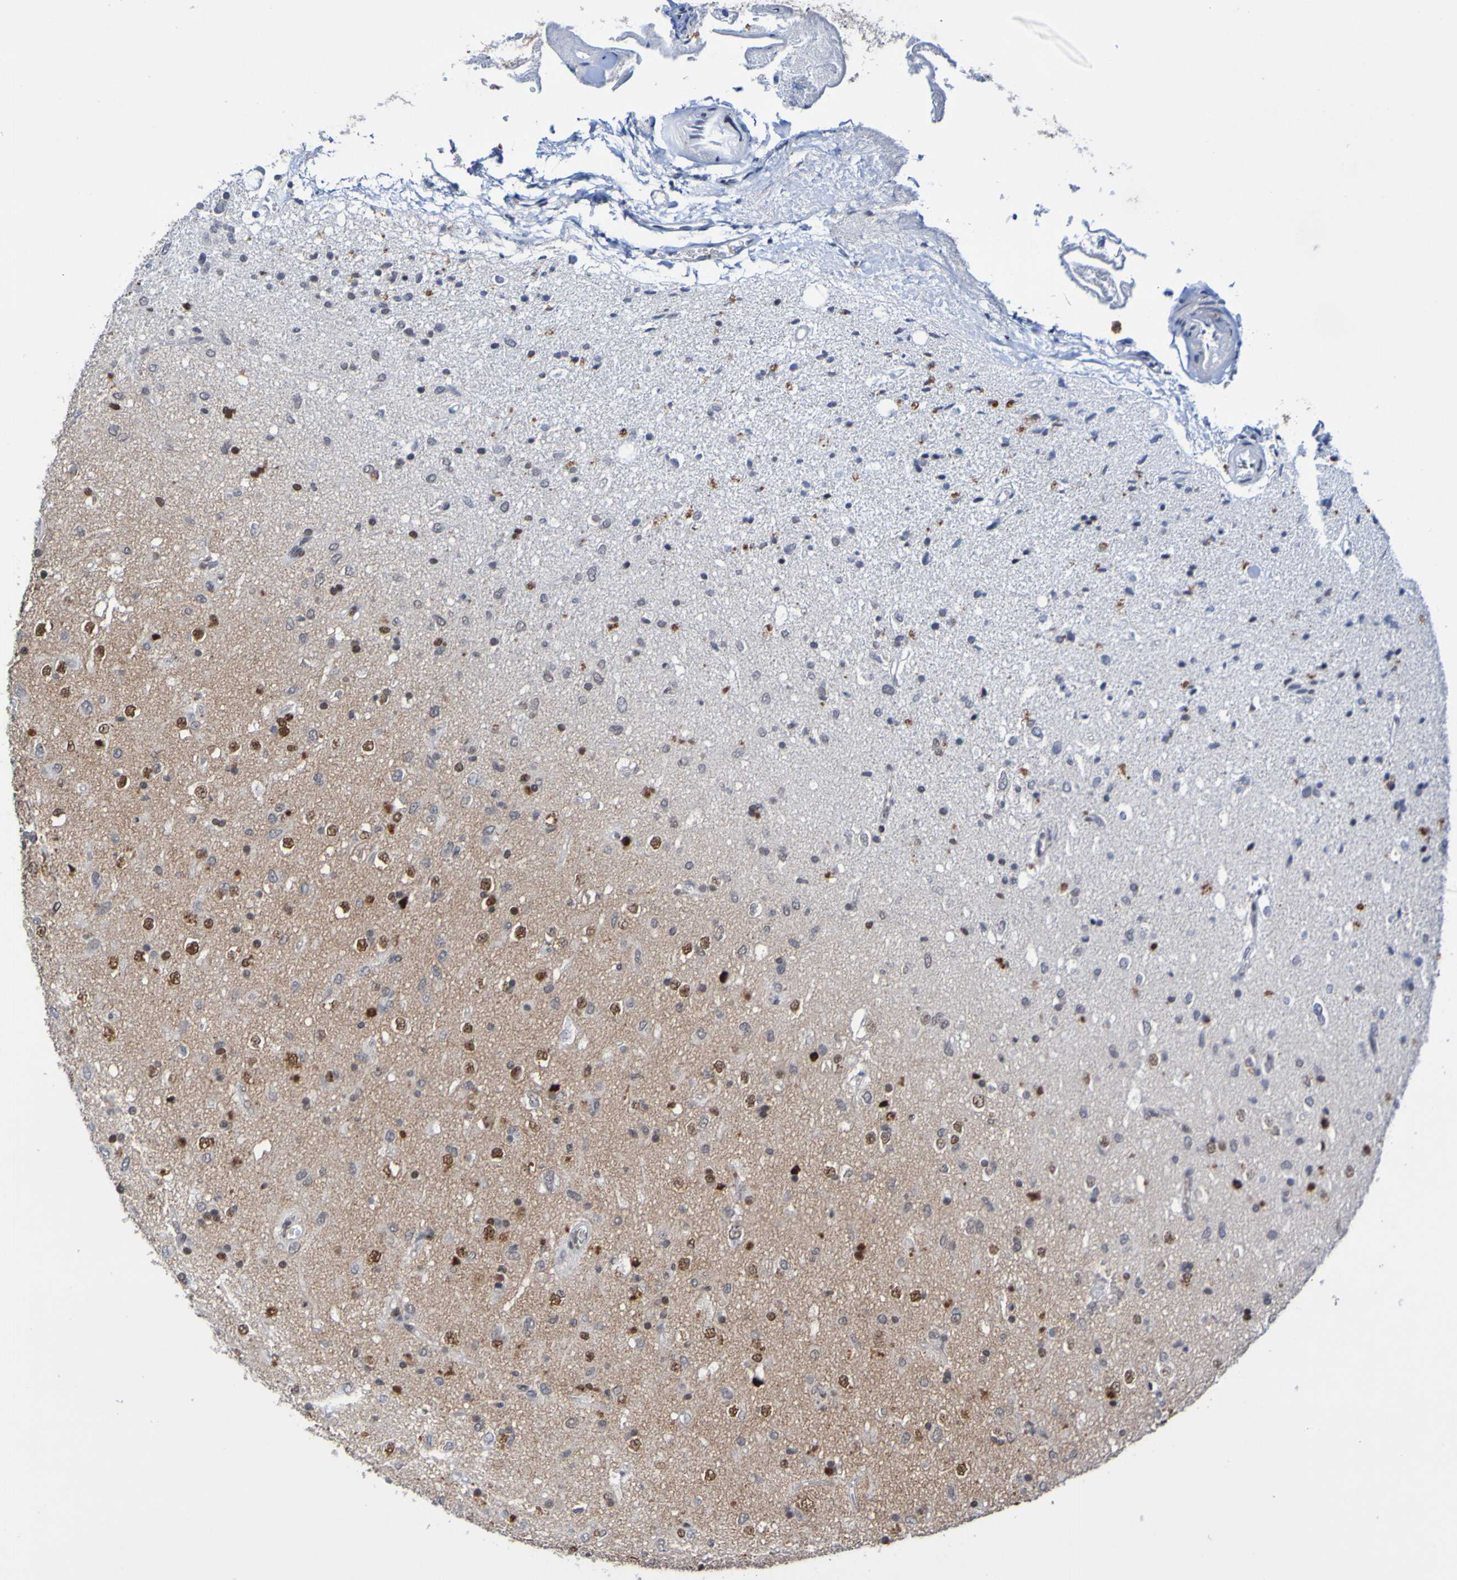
{"staining": {"intensity": "moderate", "quantity": "25%-75%", "location": "nuclear"}, "tissue": "glioma", "cell_type": "Tumor cells", "image_type": "cancer", "snomed": [{"axis": "morphology", "description": "Glioma, malignant, Low grade"}, {"axis": "topography", "description": "Brain"}], "caption": "Immunohistochemistry (DAB) staining of glioma demonstrates moderate nuclear protein staining in approximately 25%-75% of tumor cells. Immunohistochemistry (ihc) stains the protein in brown and the nuclei are stained blue.", "gene": "PCGF1", "patient": {"sex": "male", "age": 77}}